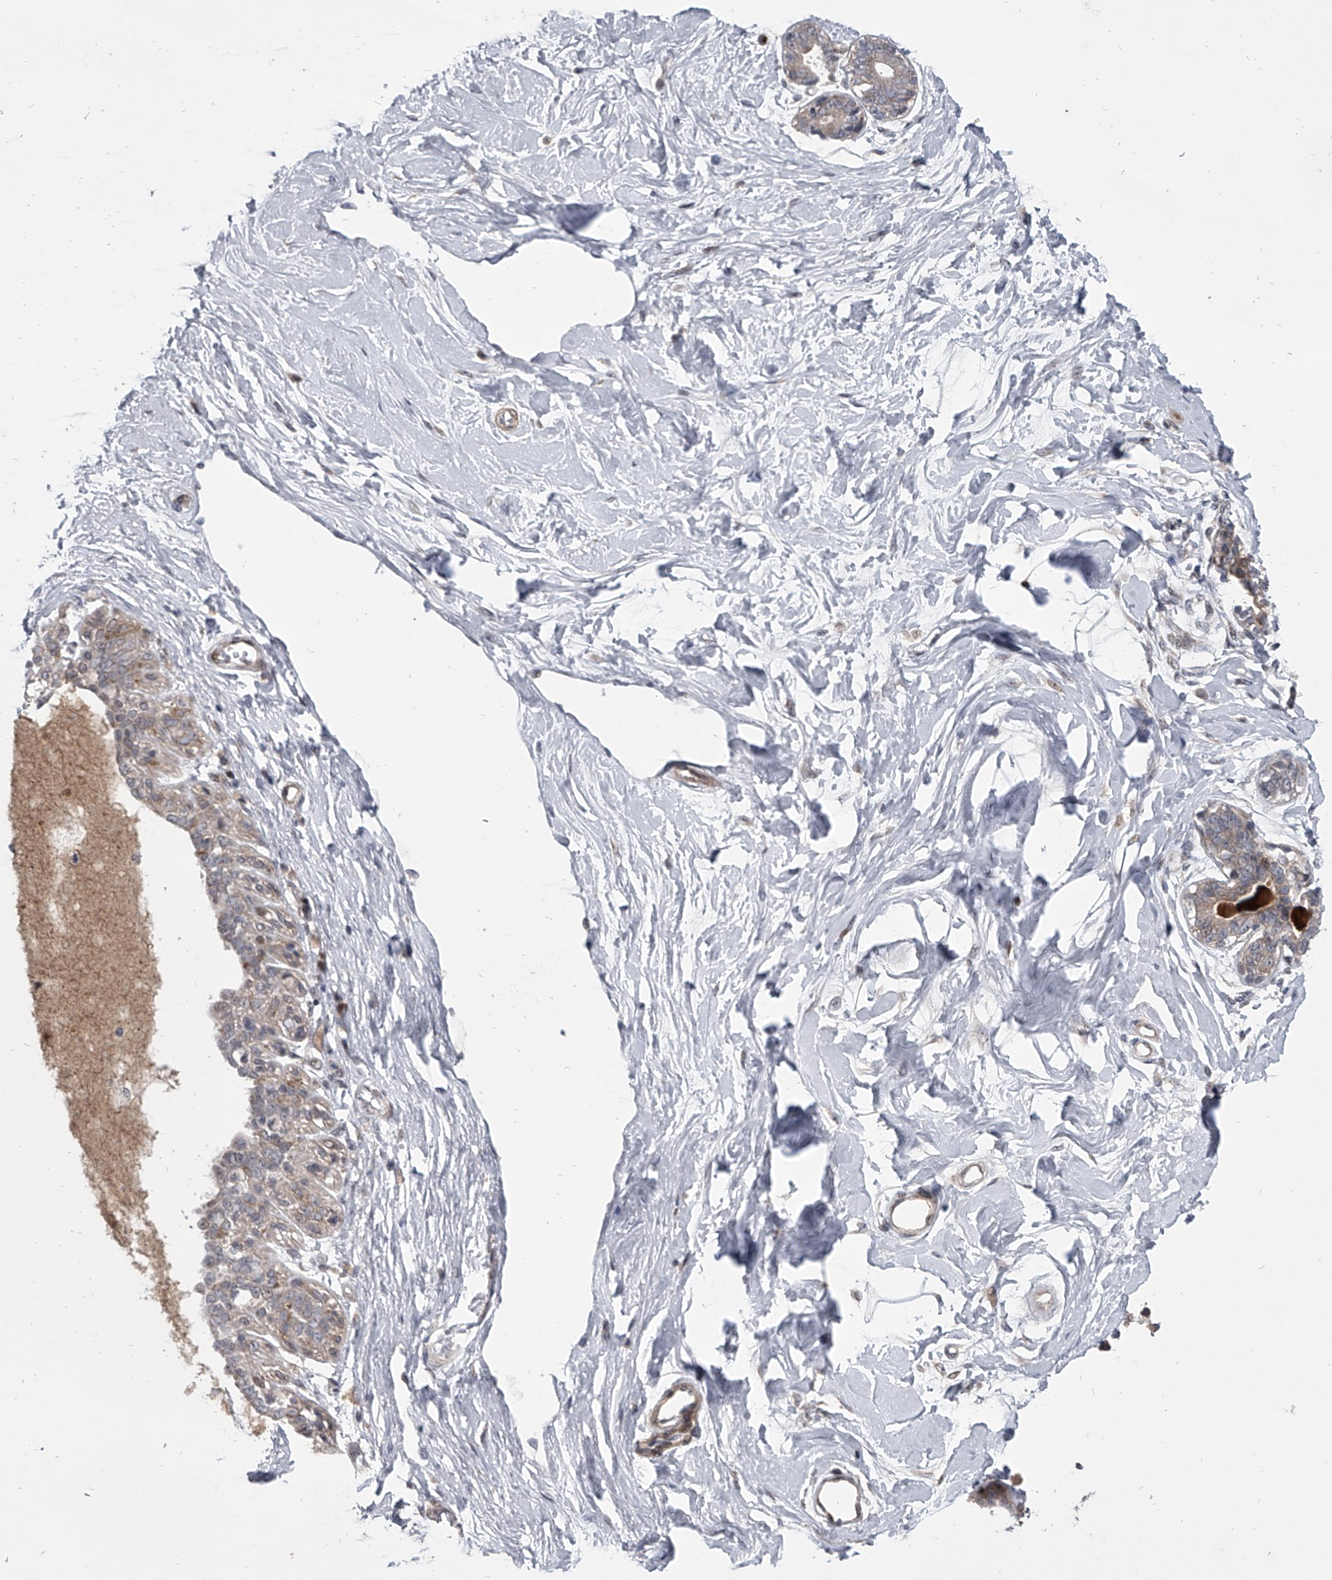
{"staining": {"intensity": "moderate", "quantity": "25%-75%", "location": "cytoplasmic/membranous,nuclear"}, "tissue": "breast", "cell_type": "Glandular cells", "image_type": "normal", "snomed": [{"axis": "morphology", "description": "Normal tissue, NOS"}, {"axis": "topography", "description": "Breast"}], "caption": "Immunohistochemistry micrograph of unremarkable breast: human breast stained using immunohistochemistry (IHC) displays medium levels of moderate protein expression localized specifically in the cytoplasmic/membranous,nuclear of glandular cells, appearing as a cytoplasmic/membranous,nuclear brown color.", "gene": "HEATR6", "patient": {"sex": "female", "age": 45}}